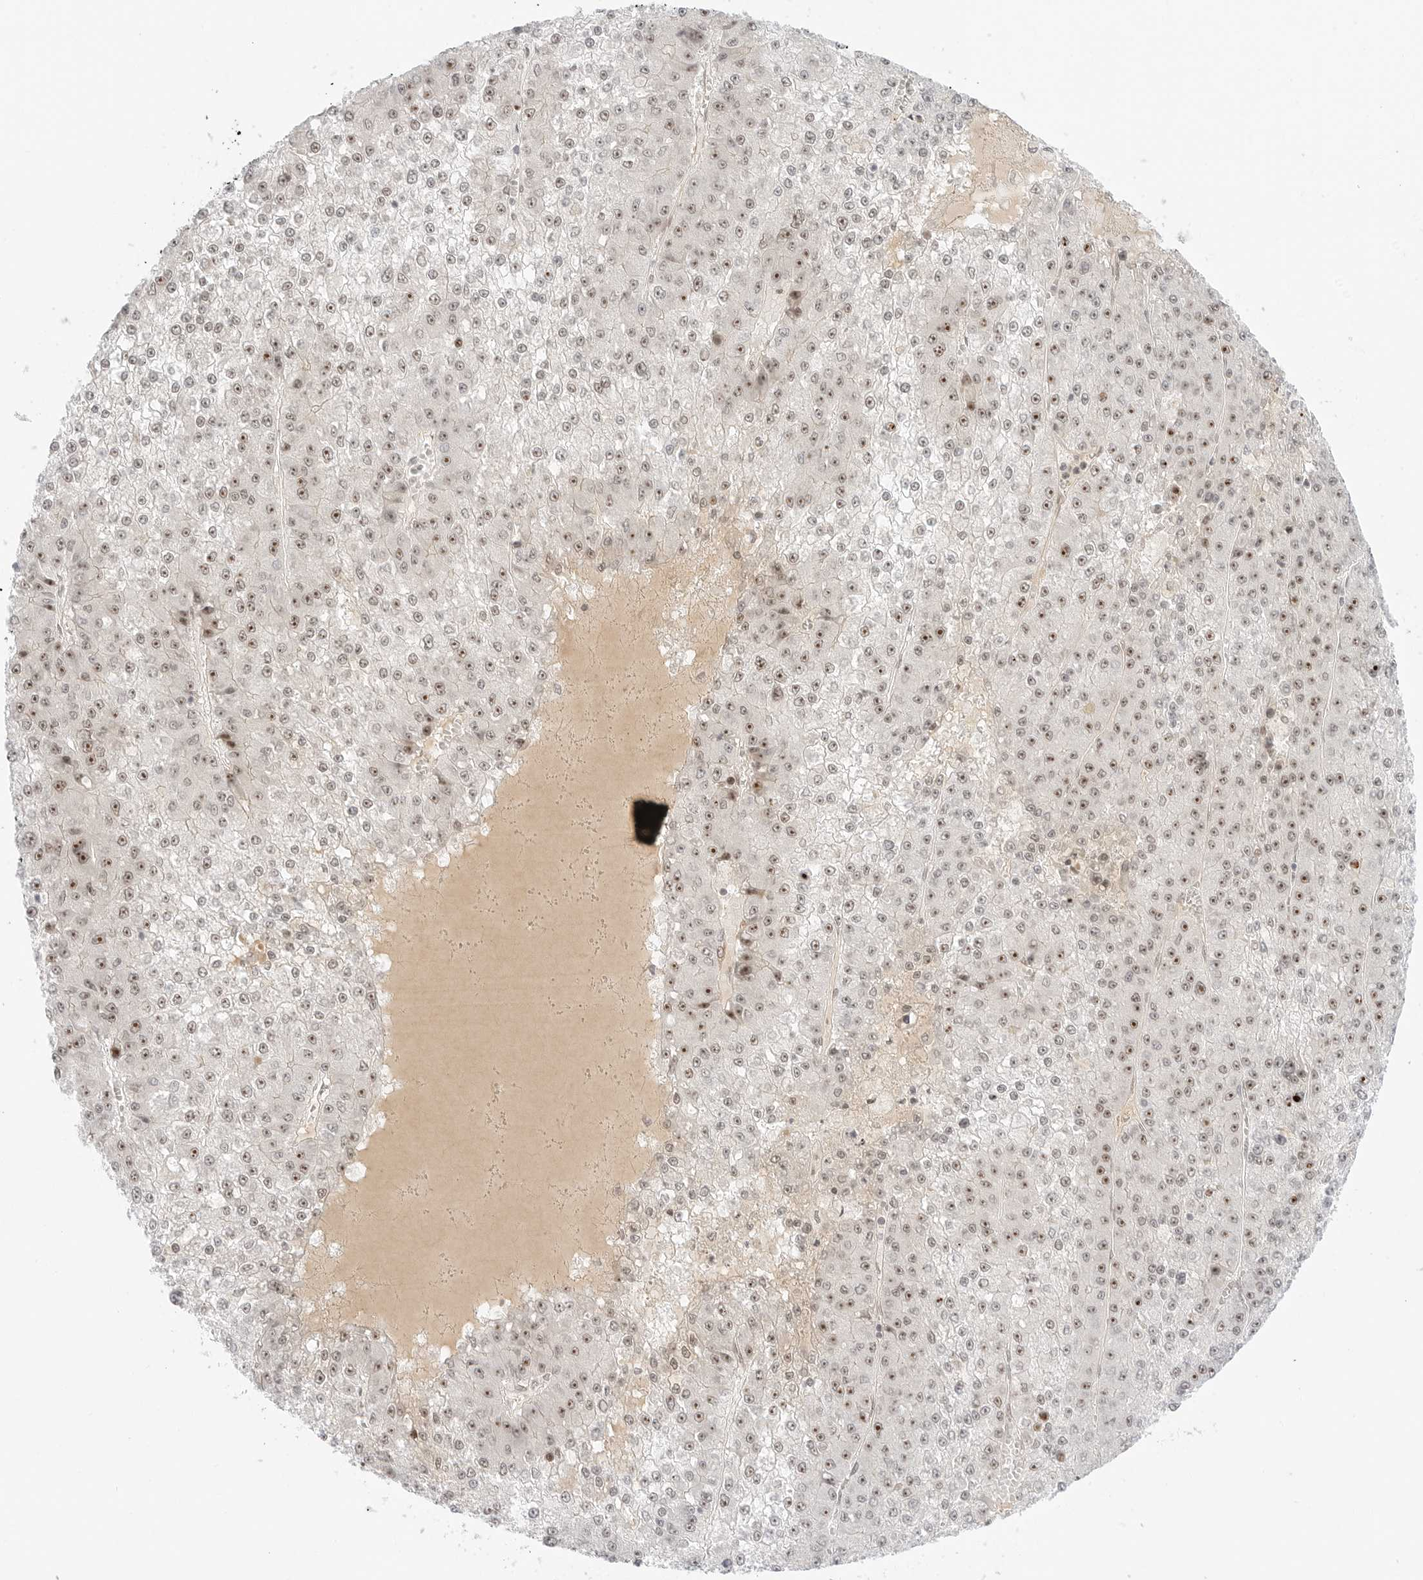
{"staining": {"intensity": "moderate", "quantity": ">75%", "location": "nuclear"}, "tissue": "liver cancer", "cell_type": "Tumor cells", "image_type": "cancer", "snomed": [{"axis": "morphology", "description": "Carcinoma, Hepatocellular, NOS"}, {"axis": "topography", "description": "Liver"}], "caption": "An image of human hepatocellular carcinoma (liver) stained for a protein demonstrates moderate nuclear brown staining in tumor cells. (brown staining indicates protein expression, while blue staining denotes nuclei).", "gene": "HIPK3", "patient": {"sex": "female", "age": 73}}